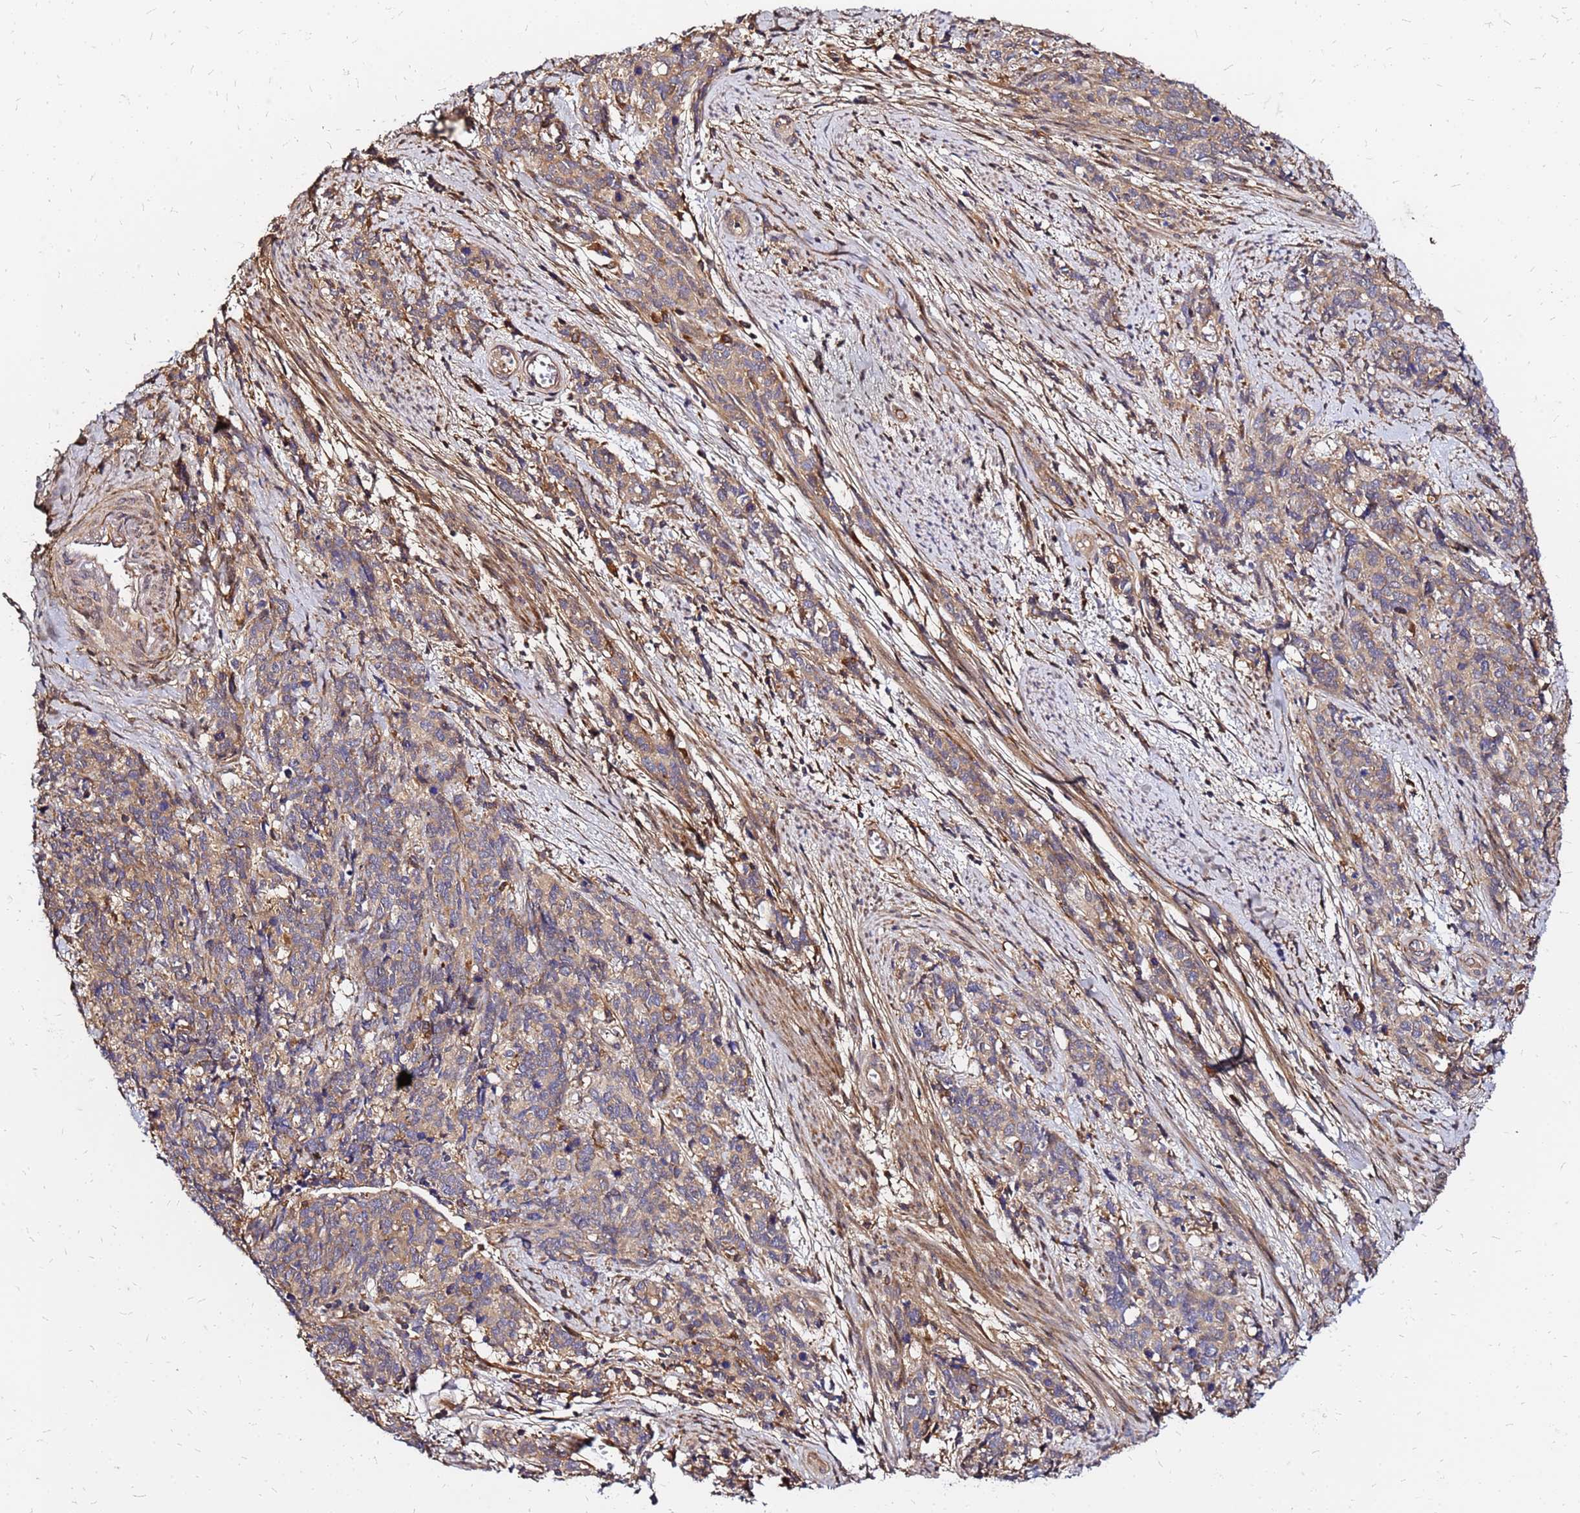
{"staining": {"intensity": "weak", "quantity": ">75%", "location": "cytoplasmic/membranous"}, "tissue": "cervical cancer", "cell_type": "Tumor cells", "image_type": "cancer", "snomed": [{"axis": "morphology", "description": "Squamous cell carcinoma, NOS"}, {"axis": "topography", "description": "Cervix"}], "caption": "Protein staining reveals weak cytoplasmic/membranous expression in approximately >75% of tumor cells in cervical squamous cell carcinoma. The protein is shown in brown color, while the nuclei are stained blue.", "gene": "CYBC1", "patient": {"sex": "female", "age": 60}}